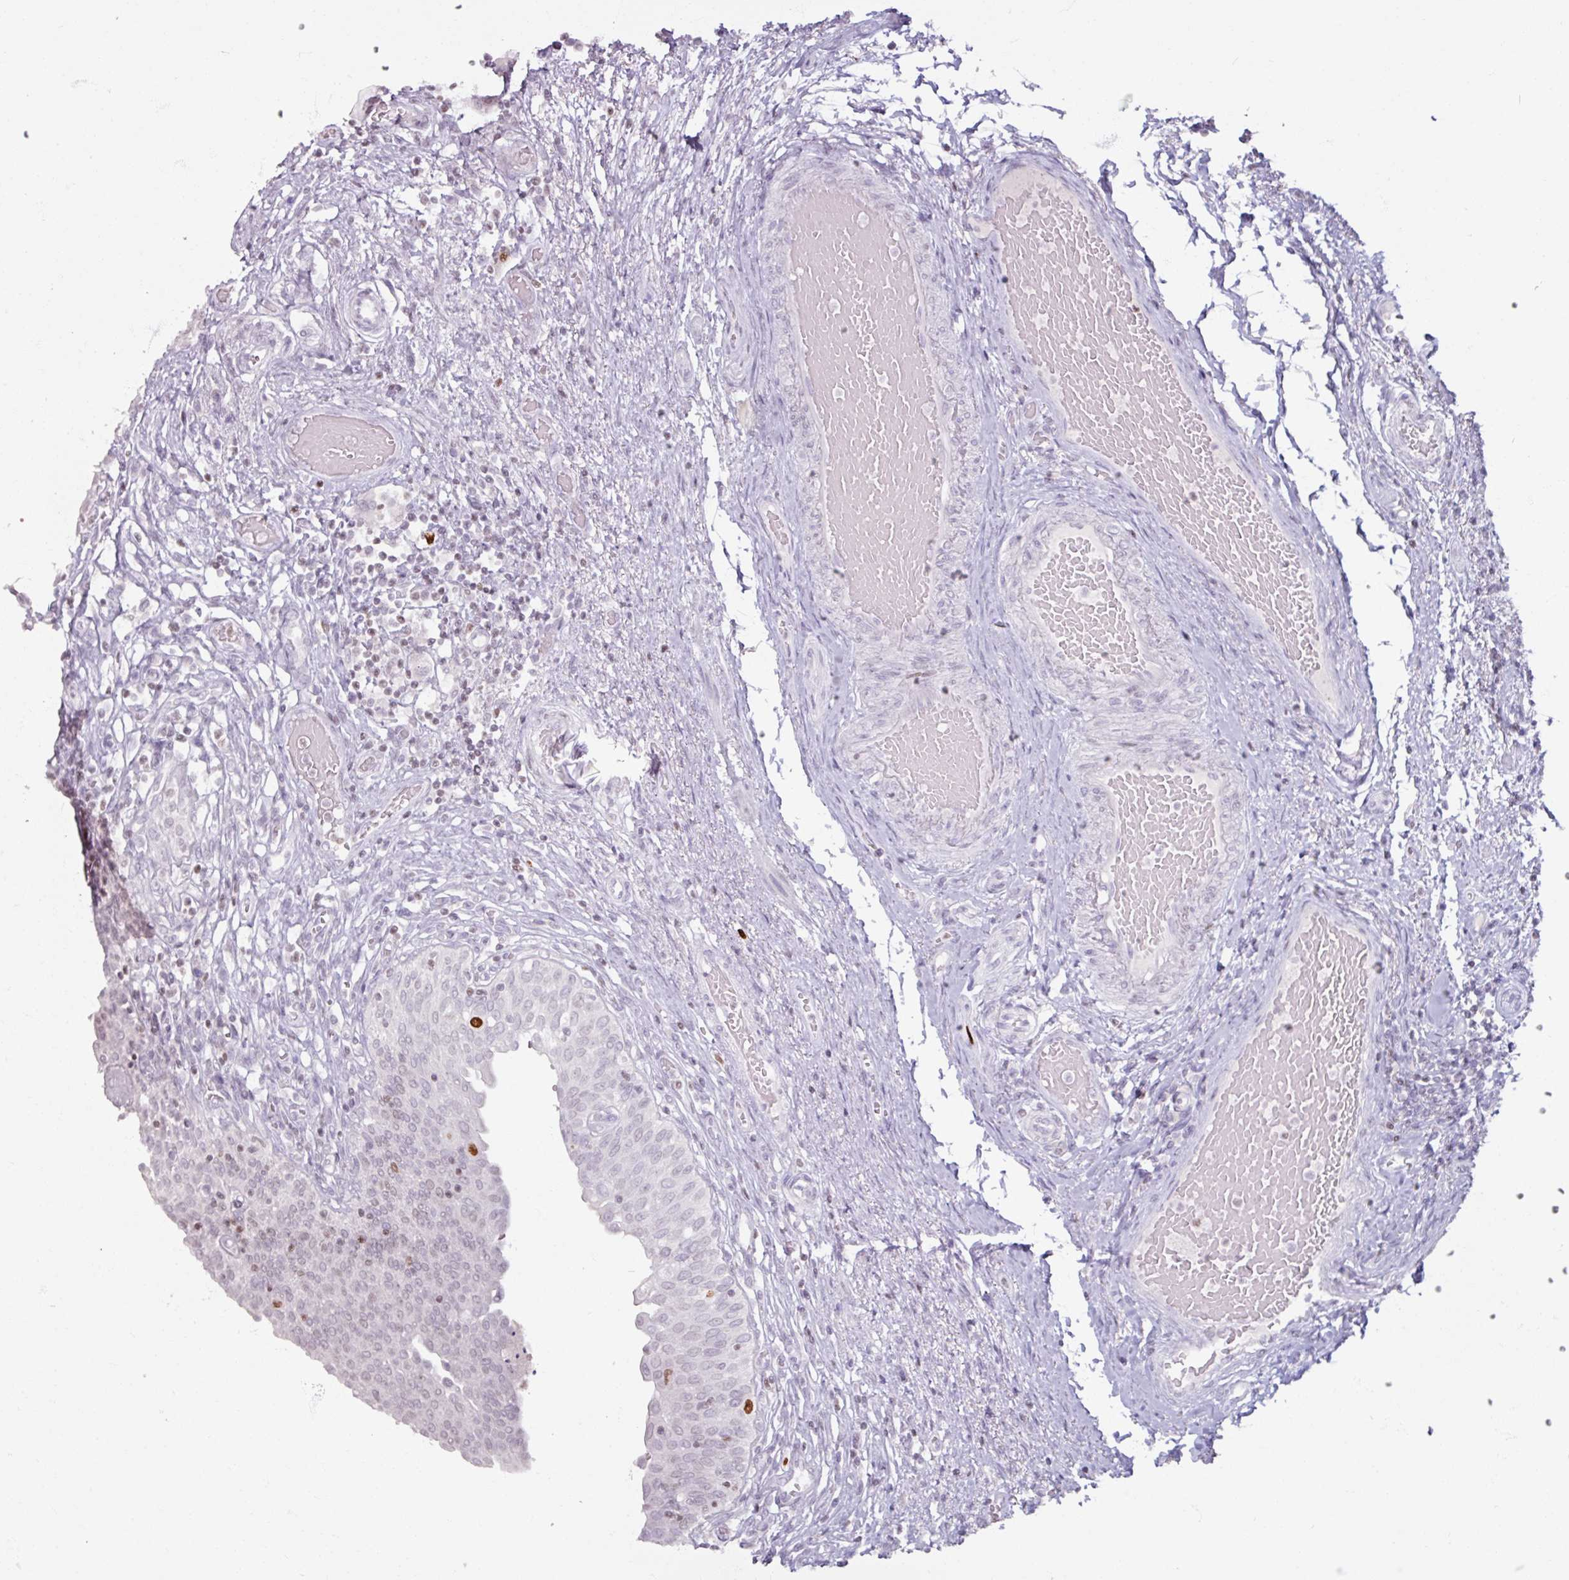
{"staining": {"intensity": "moderate", "quantity": "<25%", "location": "nuclear"}, "tissue": "urinary bladder", "cell_type": "Urothelial cells", "image_type": "normal", "snomed": [{"axis": "morphology", "description": "Normal tissue, NOS"}, {"axis": "topography", "description": "Urinary bladder"}], "caption": "Moderate nuclear positivity for a protein is present in approximately <25% of urothelial cells of unremarkable urinary bladder using immunohistochemistry.", "gene": "ATAD2", "patient": {"sex": "male", "age": 71}}